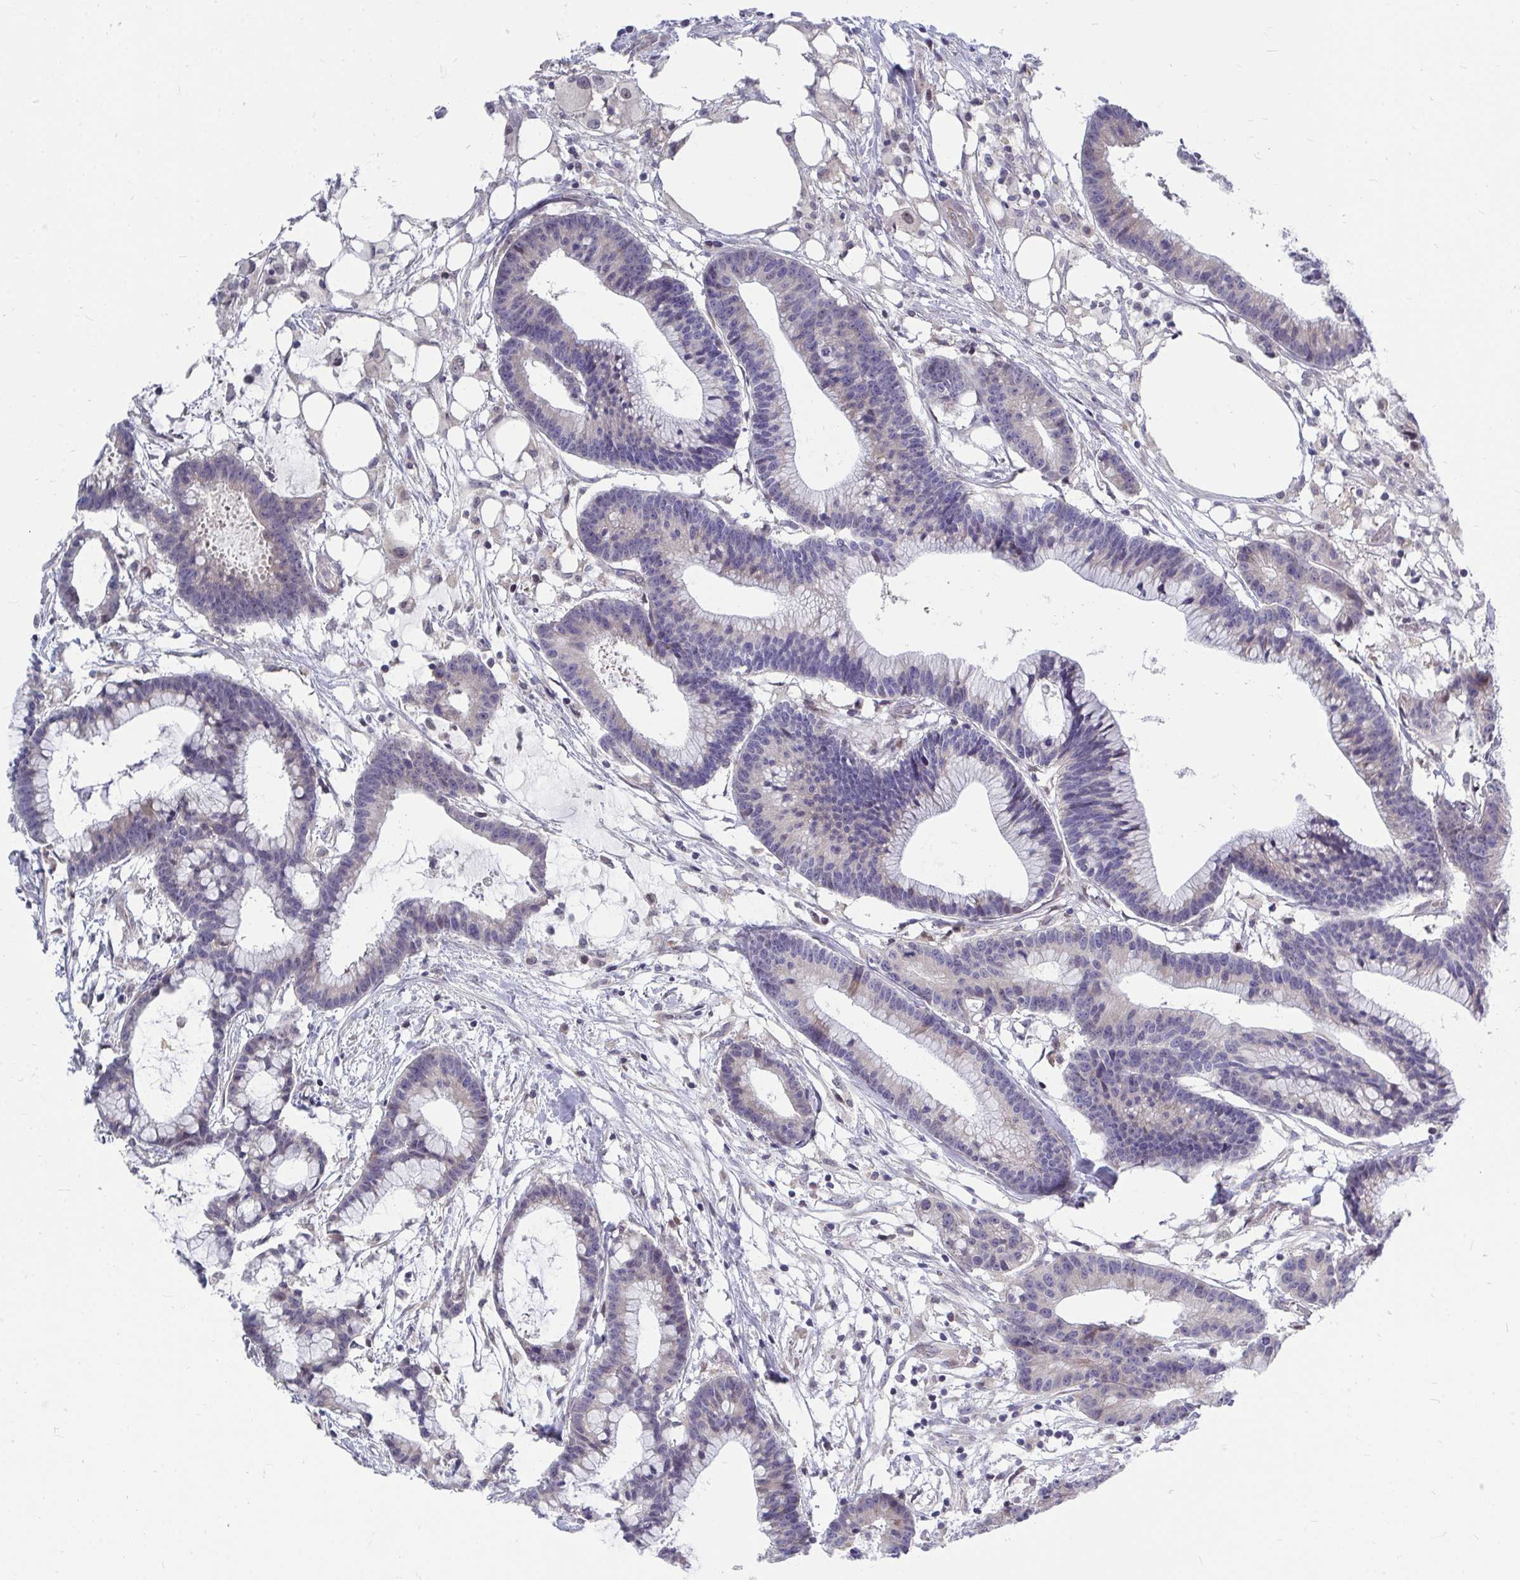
{"staining": {"intensity": "negative", "quantity": "none", "location": "none"}, "tissue": "colorectal cancer", "cell_type": "Tumor cells", "image_type": "cancer", "snomed": [{"axis": "morphology", "description": "Adenocarcinoma, NOS"}, {"axis": "topography", "description": "Colon"}], "caption": "The IHC photomicrograph has no significant expression in tumor cells of colorectal cancer tissue.", "gene": "MROH8", "patient": {"sex": "female", "age": 78}}